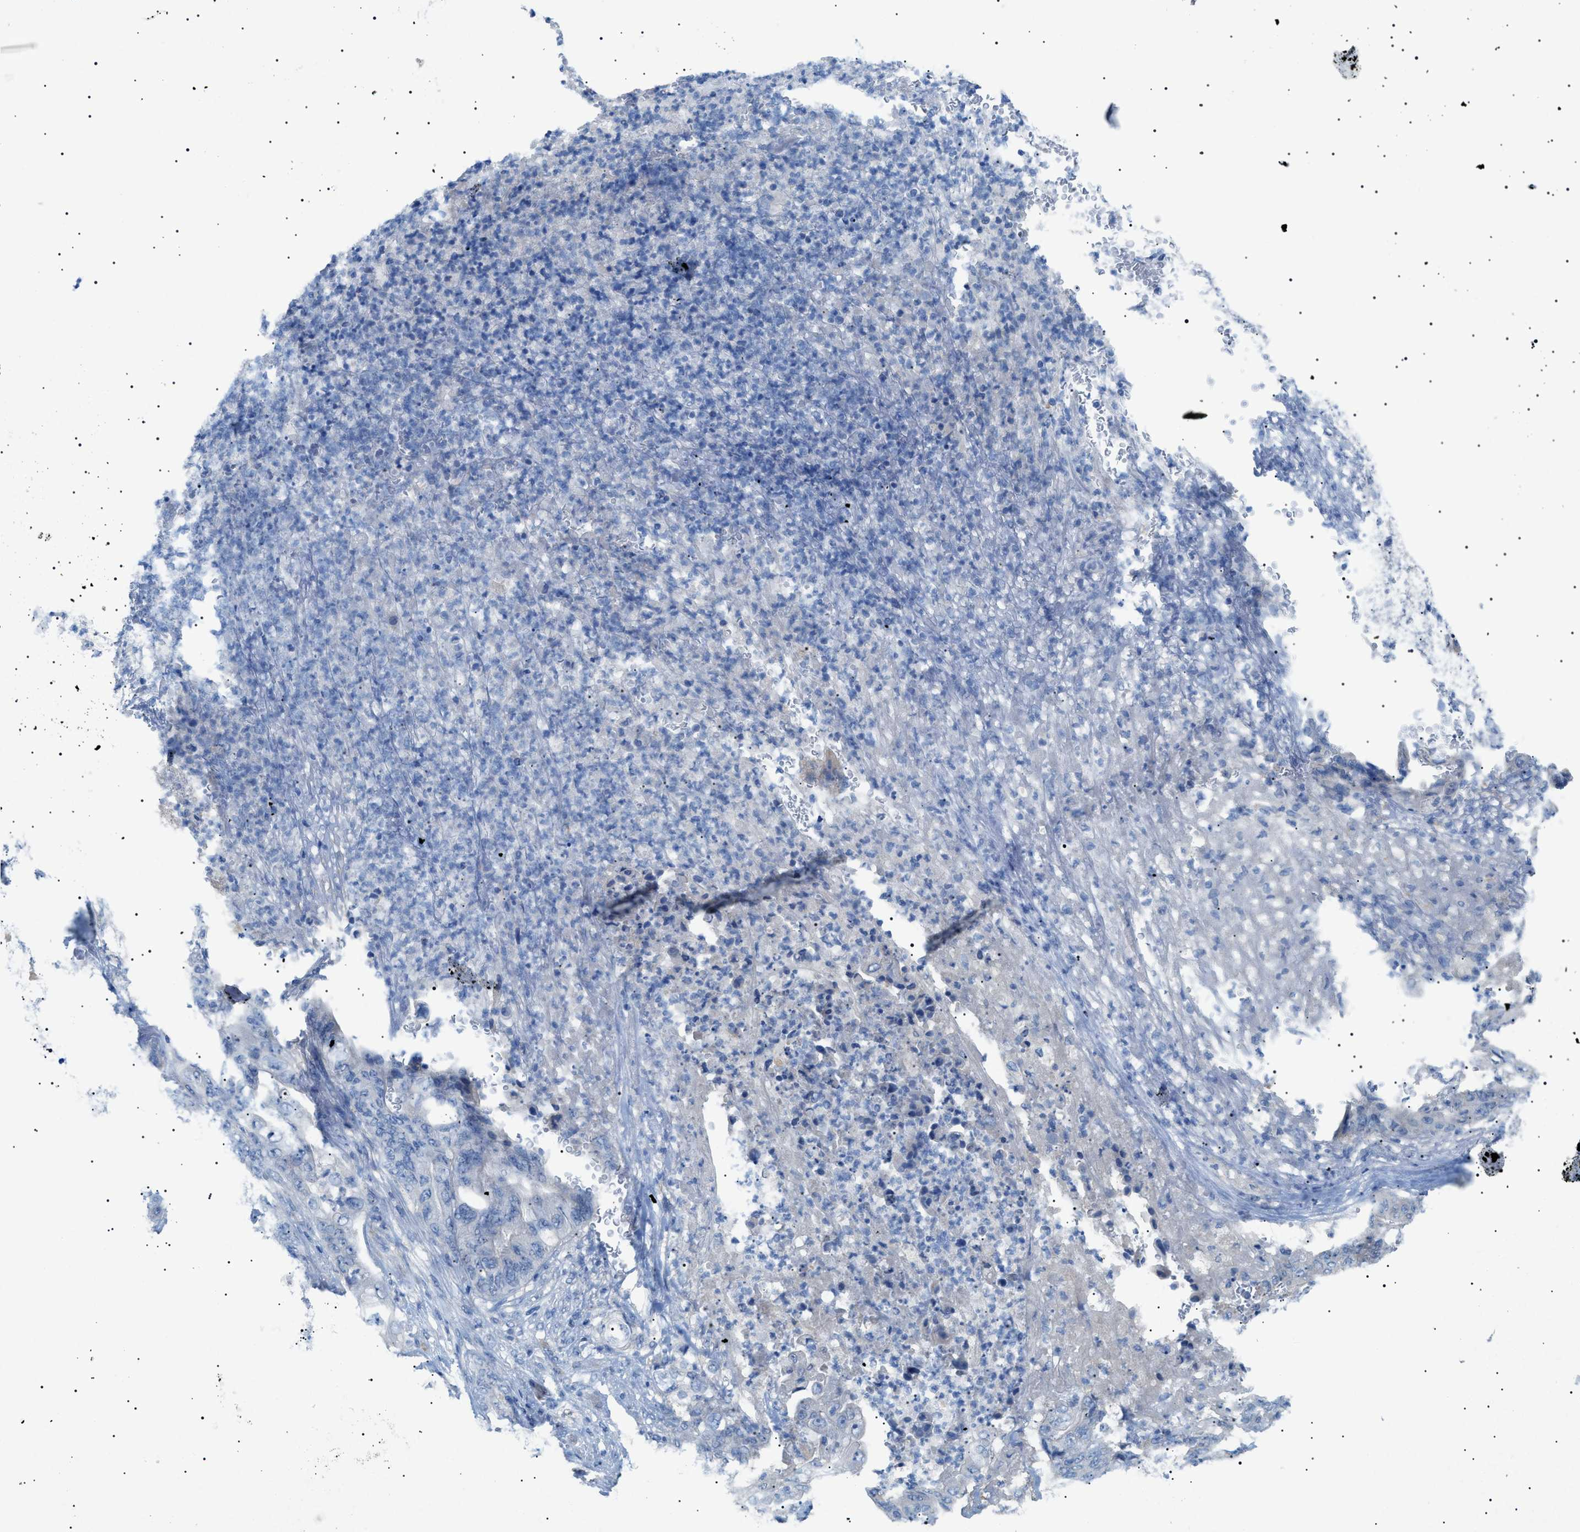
{"staining": {"intensity": "negative", "quantity": "none", "location": "none"}, "tissue": "stomach cancer", "cell_type": "Tumor cells", "image_type": "cancer", "snomed": [{"axis": "morphology", "description": "Adenocarcinoma, NOS"}, {"axis": "topography", "description": "Stomach"}], "caption": "An immunohistochemistry histopathology image of stomach cancer is shown. There is no staining in tumor cells of stomach cancer. Brightfield microscopy of immunohistochemistry (IHC) stained with DAB (3,3'-diaminobenzidine) (brown) and hematoxylin (blue), captured at high magnification.", "gene": "ADAMTS1", "patient": {"sex": "female", "age": 73}}